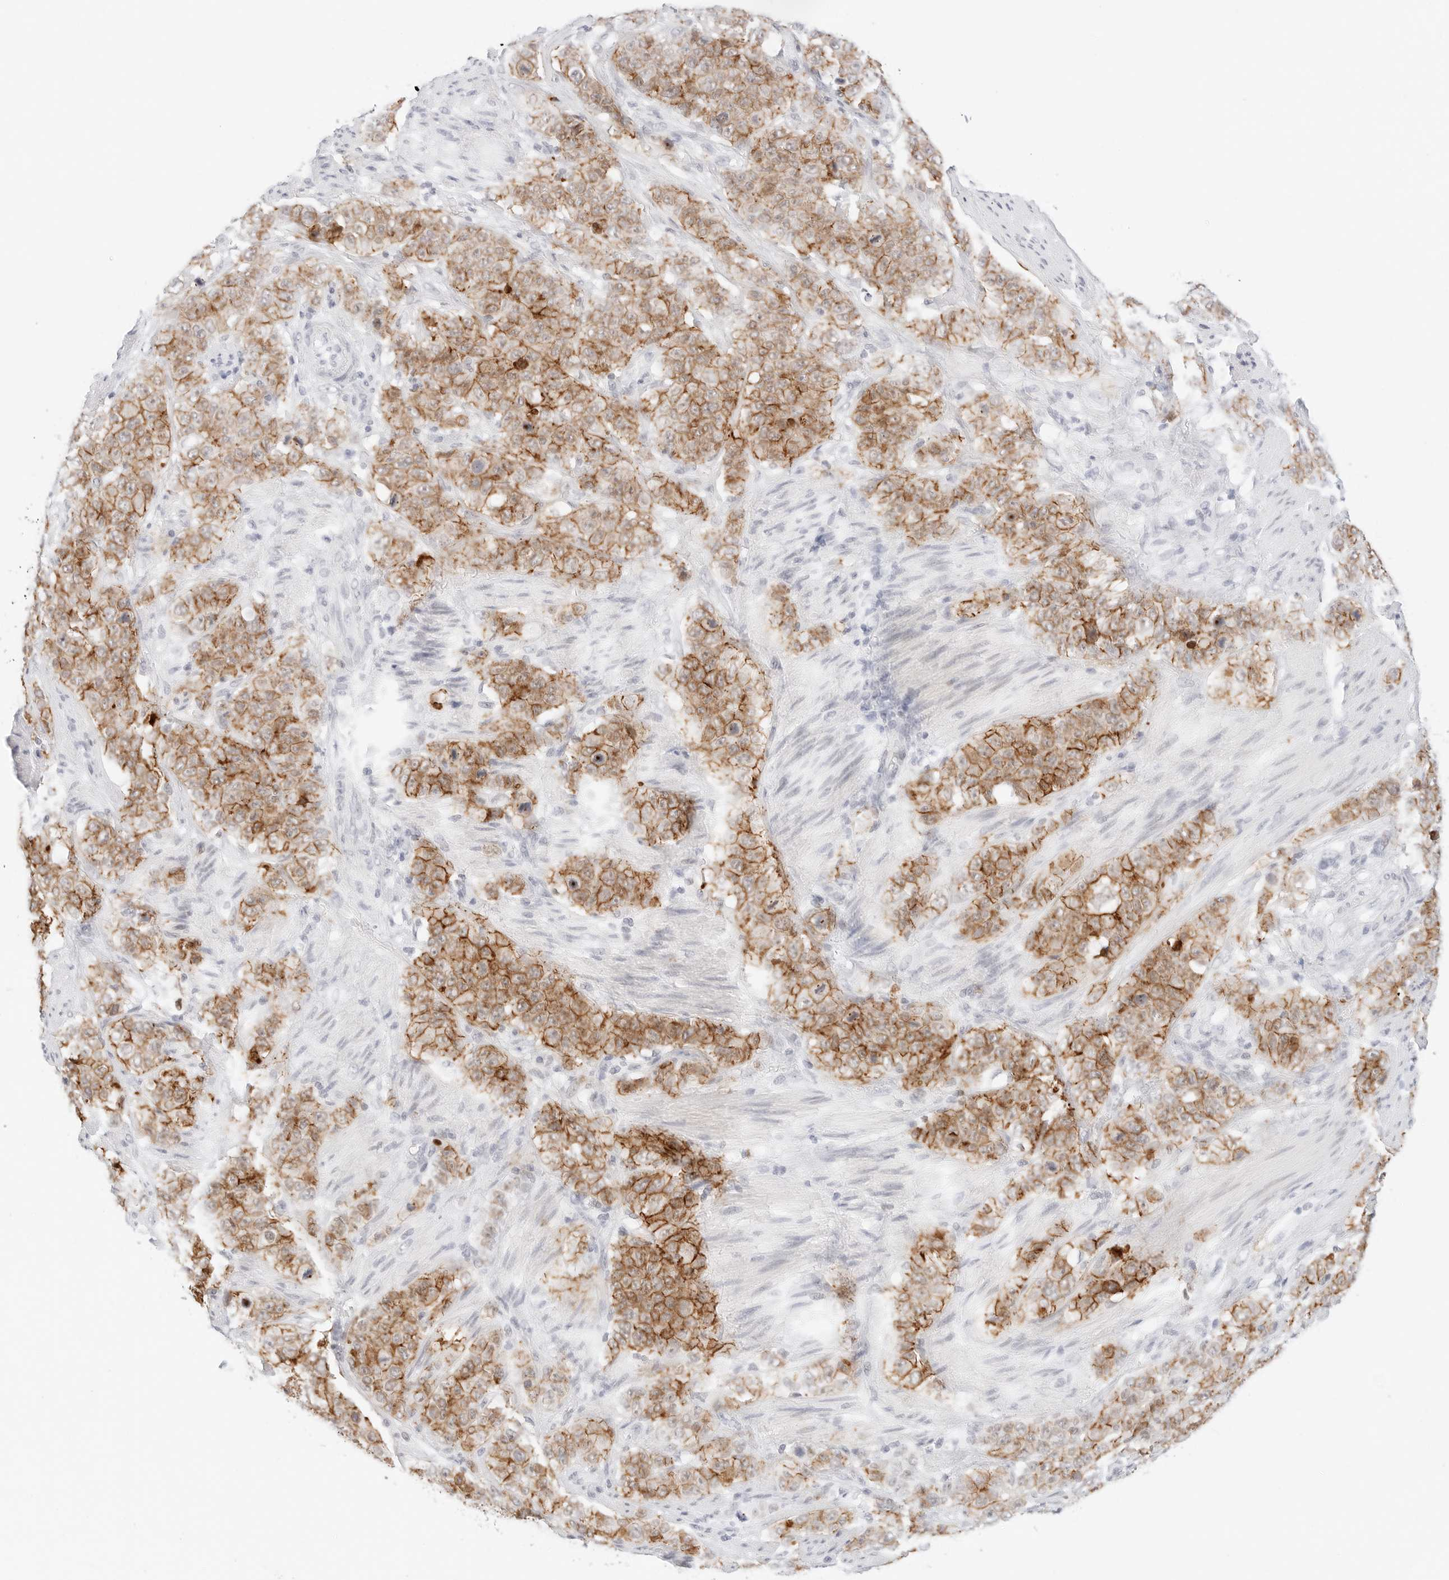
{"staining": {"intensity": "moderate", "quantity": ">75%", "location": "cytoplasmic/membranous"}, "tissue": "stomach cancer", "cell_type": "Tumor cells", "image_type": "cancer", "snomed": [{"axis": "morphology", "description": "Adenocarcinoma, NOS"}, {"axis": "topography", "description": "Stomach"}], "caption": "Stomach adenocarcinoma tissue exhibits moderate cytoplasmic/membranous staining in about >75% of tumor cells, visualized by immunohistochemistry. (Stains: DAB (3,3'-diaminobenzidine) in brown, nuclei in blue, Microscopy: brightfield microscopy at high magnification).", "gene": "CDH1", "patient": {"sex": "male", "age": 48}}